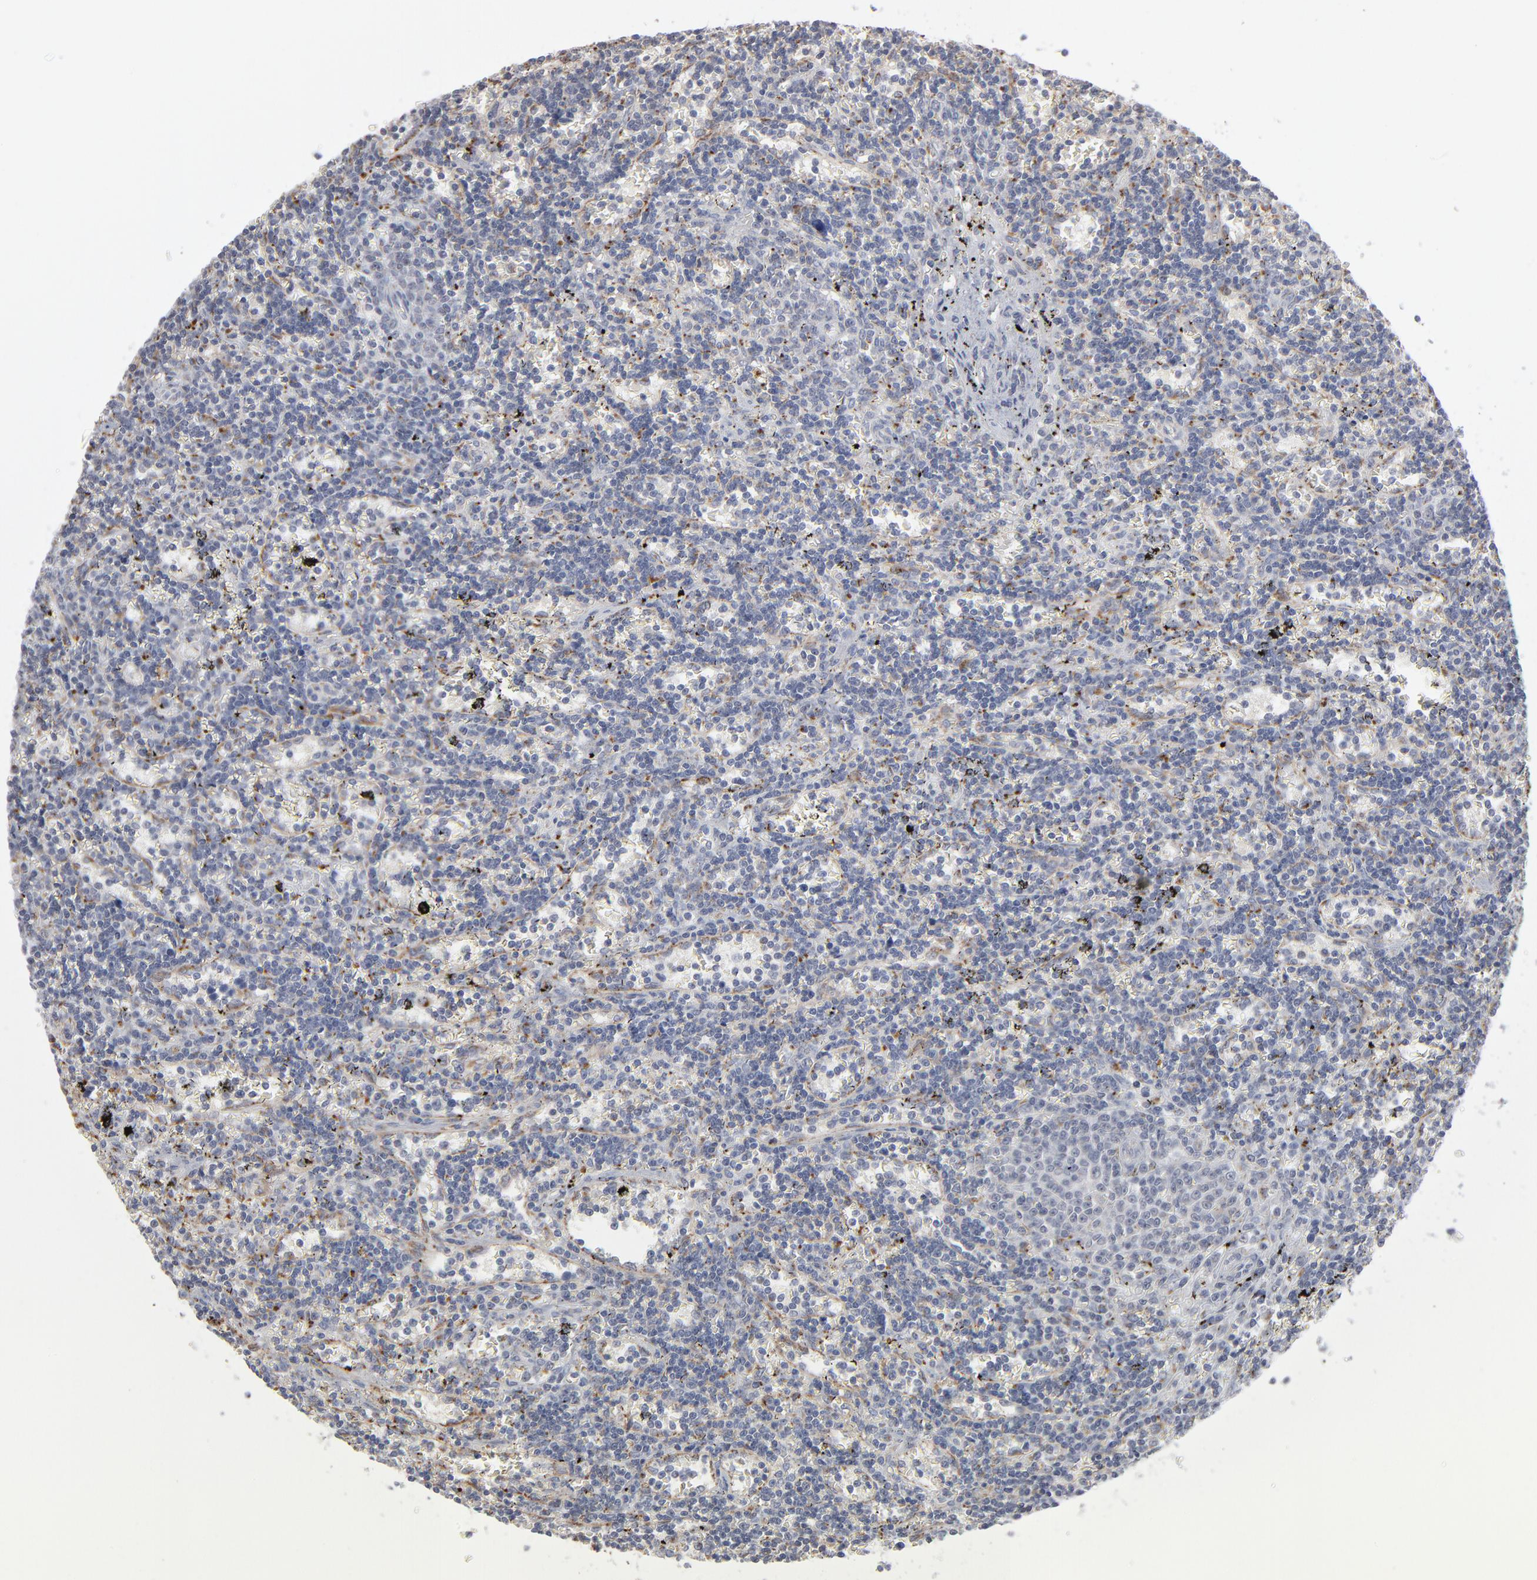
{"staining": {"intensity": "negative", "quantity": "none", "location": "none"}, "tissue": "lymphoma", "cell_type": "Tumor cells", "image_type": "cancer", "snomed": [{"axis": "morphology", "description": "Malignant lymphoma, non-Hodgkin's type, Low grade"}, {"axis": "topography", "description": "Spleen"}], "caption": "Tumor cells are negative for protein expression in human lymphoma.", "gene": "POMT2", "patient": {"sex": "male", "age": 60}}